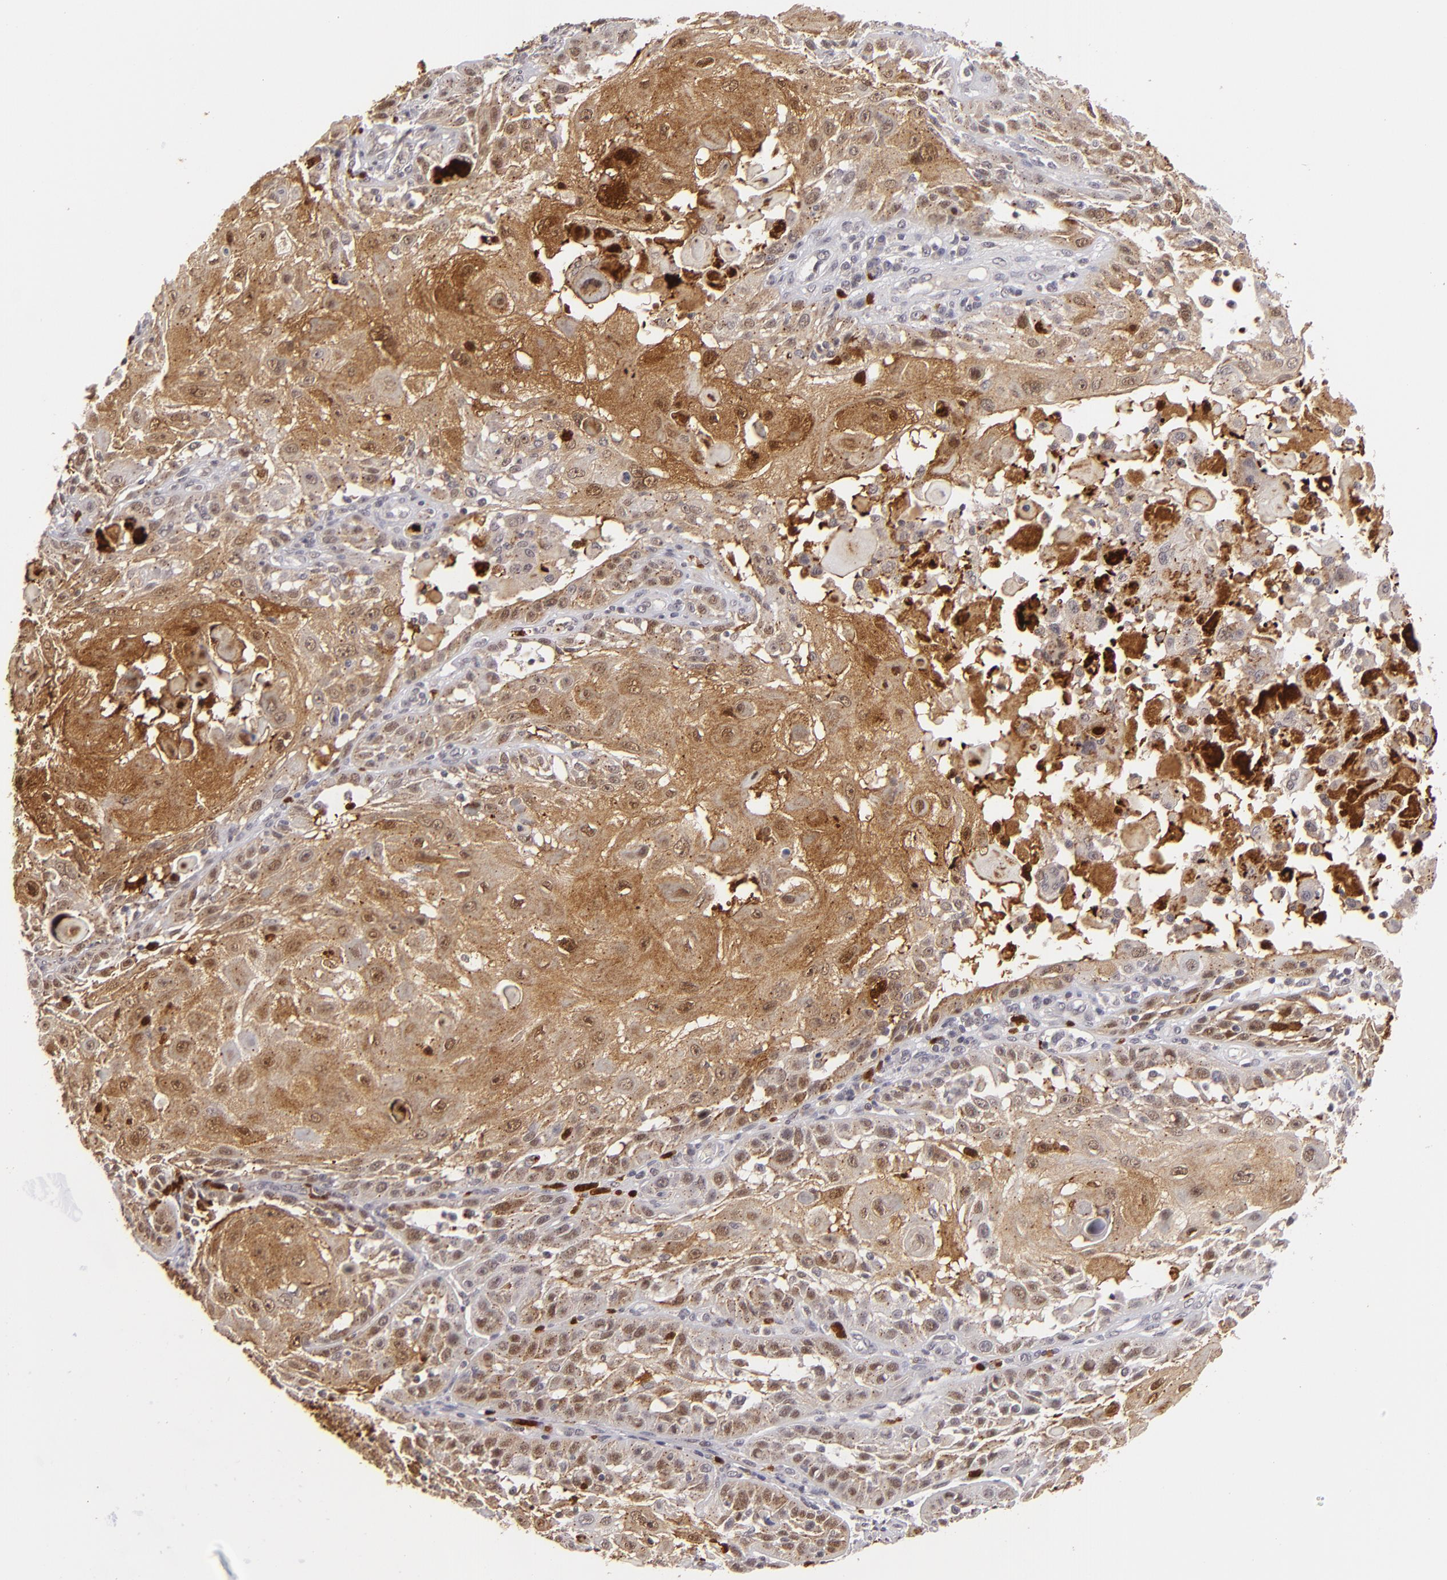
{"staining": {"intensity": "strong", "quantity": "25%-75%", "location": "cytoplasmic/membranous,nuclear"}, "tissue": "skin cancer", "cell_type": "Tumor cells", "image_type": "cancer", "snomed": [{"axis": "morphology", "description": "Squamous cell carcinoma, NOS"}, {"axis": "topography", "description": "Skin"}], "caption": "Protein analysis of skin cancer (squamous cell carcinoma) tissue exhibits strong cytoplasmic/membranous and nuclear staining in approximately 25%-75% of tumor cells.", "gene": "RXRG", "patient": {"sex": "female", "age": 89}}